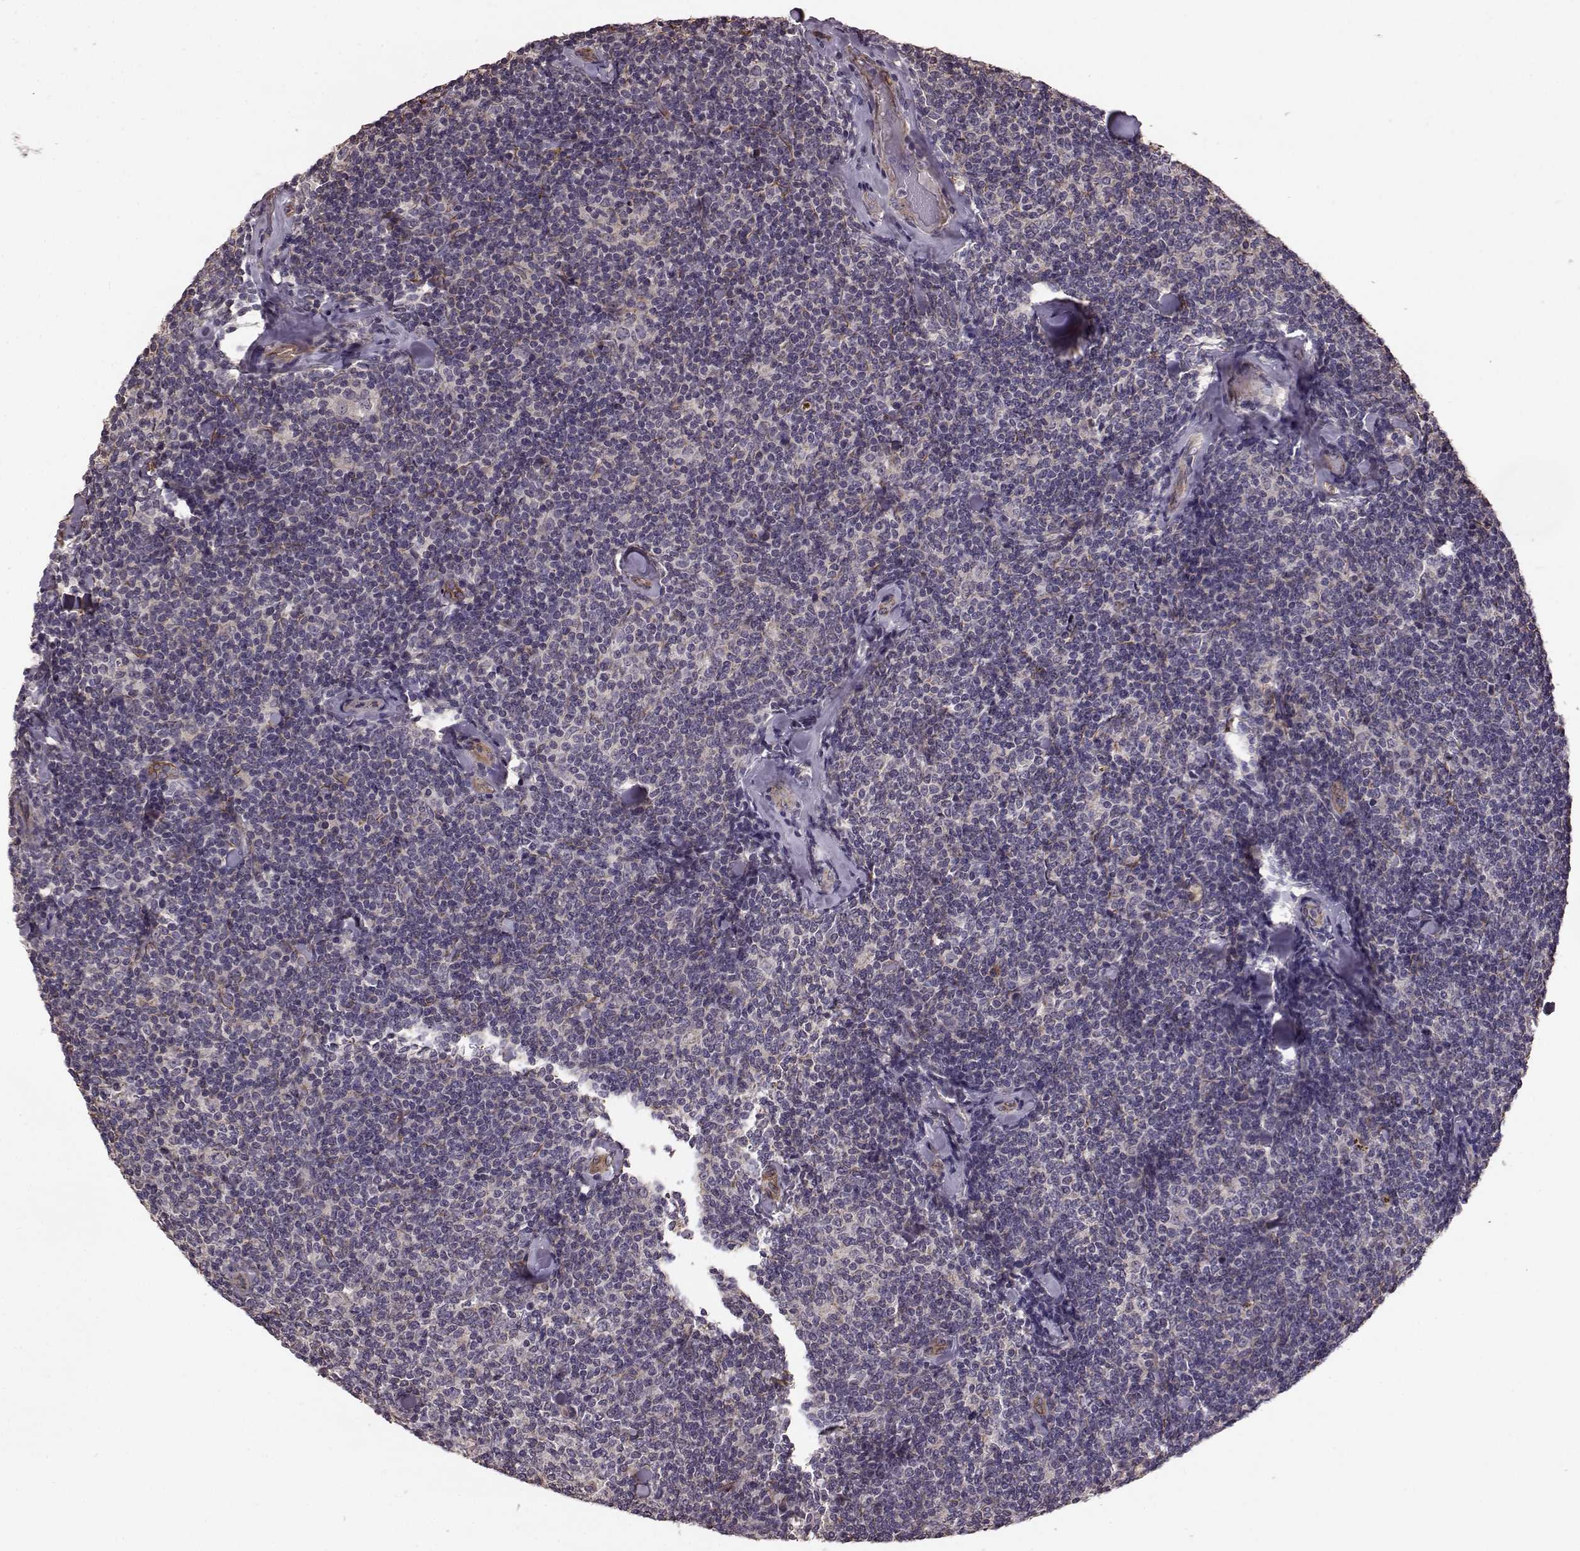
{"staining": {"intensity": "negative", "quantity": "none", "location": "none"}, "tissue": "lymphoma", "cell_type": "Tumor cells", "image_type": "cancer", "snomed": [{"axis": "morphology", "description": "Malignant lymphoma, non-Hodgkin's type, Low grade"}, {"axis": "topography", "description": "Lymph node"}], "caption": "Image shows no protein staining in tumor cells of lymphoma tissue.", "gene": "NTF3", "patient": {"sex": "female", "age": 56}}